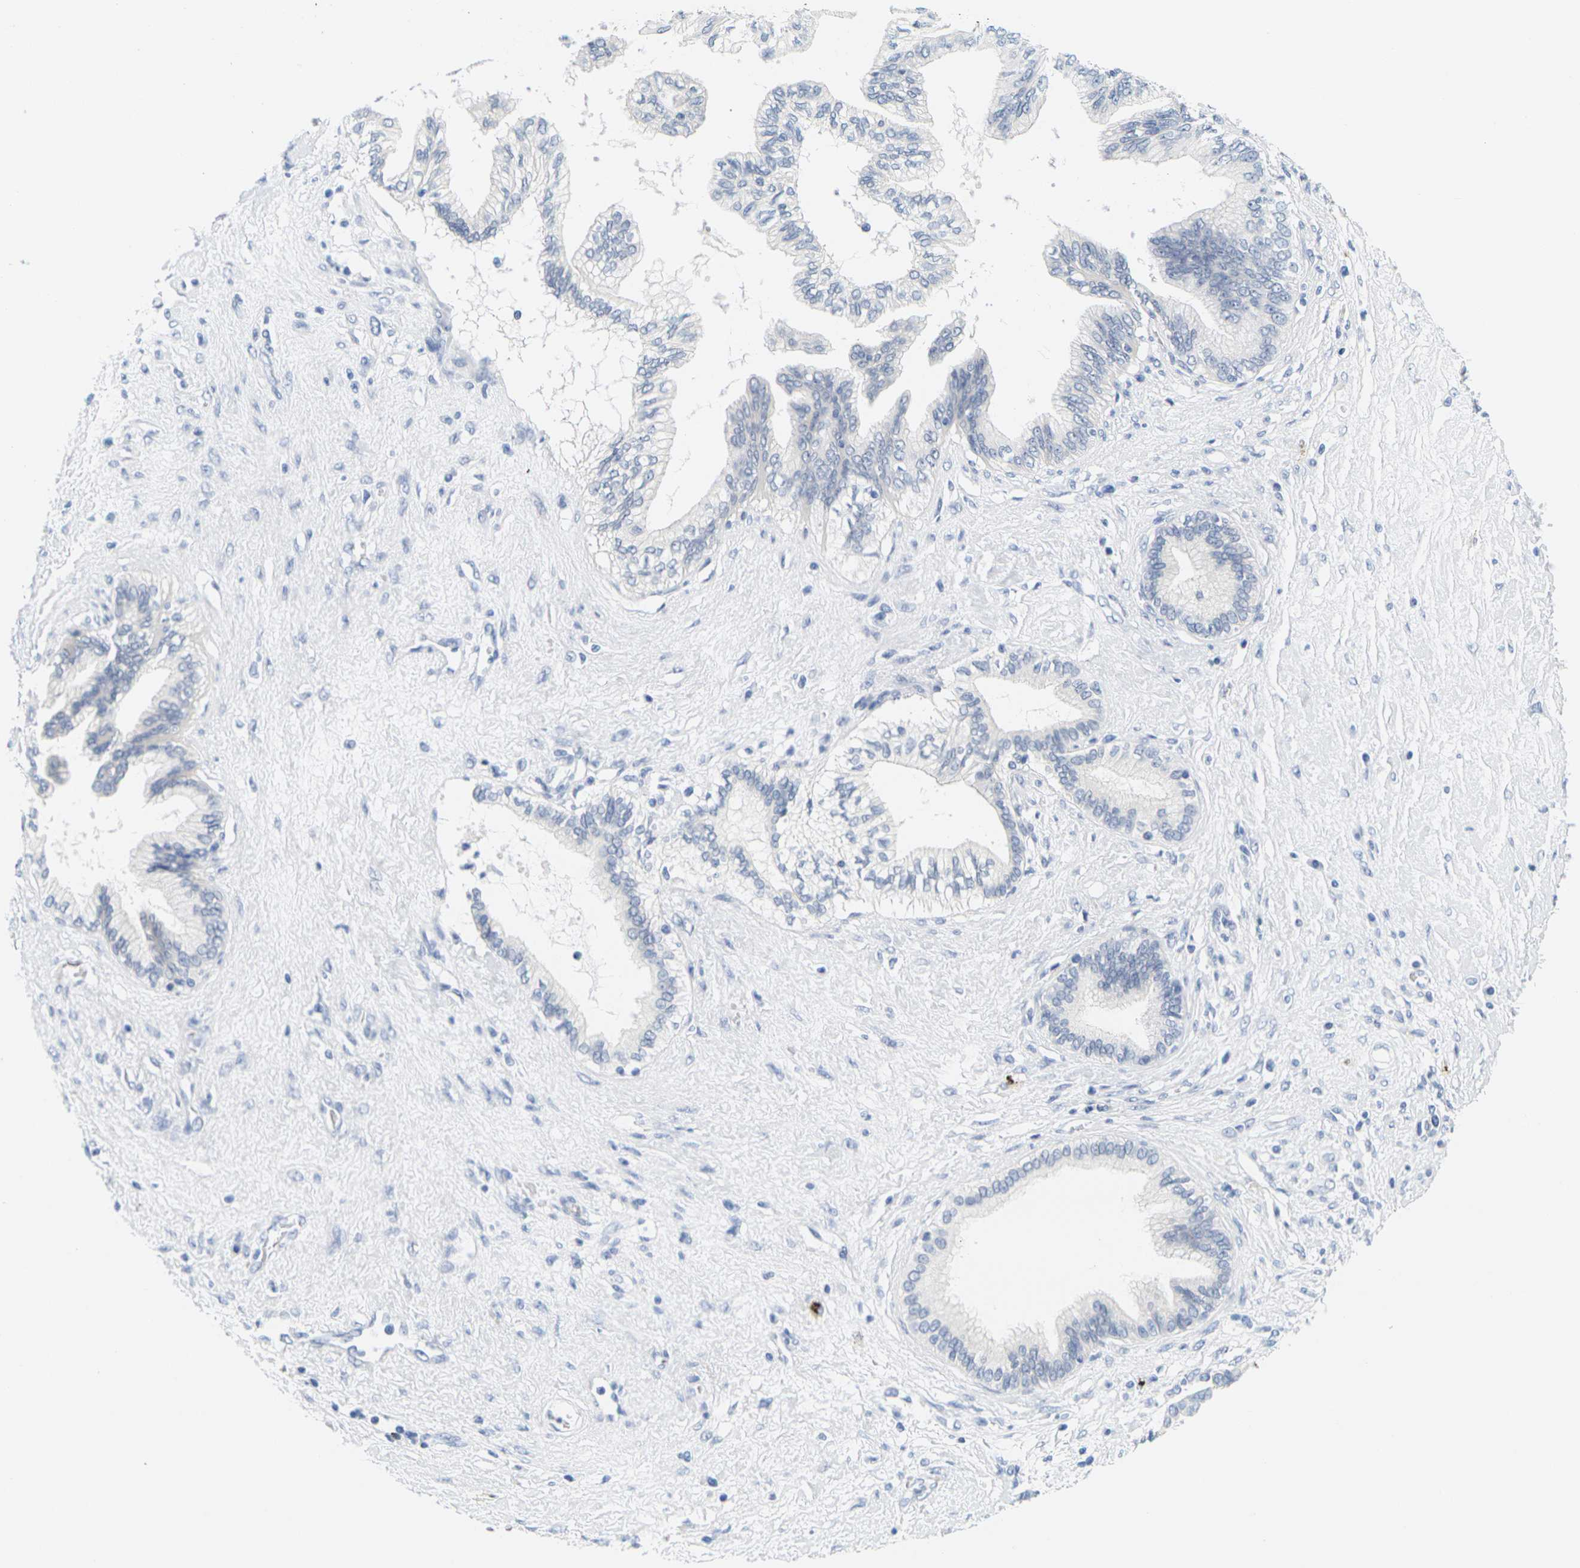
{"staining": {"intensity": "negative", "quantity": "none", "location": "none"}, "tissue": "pancreatic cancer", "cell_type": "Tumor cells", "image_type": "cancer", "snomed": [{"axis": "morphology", "description": "Adenocarcinoma, NOS"}, {"axis": "topography", "description": "Pancreas"}], "caption": "The immunohistochemistry micrograph has no significant expression in tumor cells of pancreatic cancer (adenocarcinoma) tissue. The staining was performed using DAB to visualize the protein expression in brown, while the nuclei were stained in blue with hematoxylin (Magnification: 20x).", "gene": "HLA-DOB", "patient": {"sex": "female", "age": 70}}